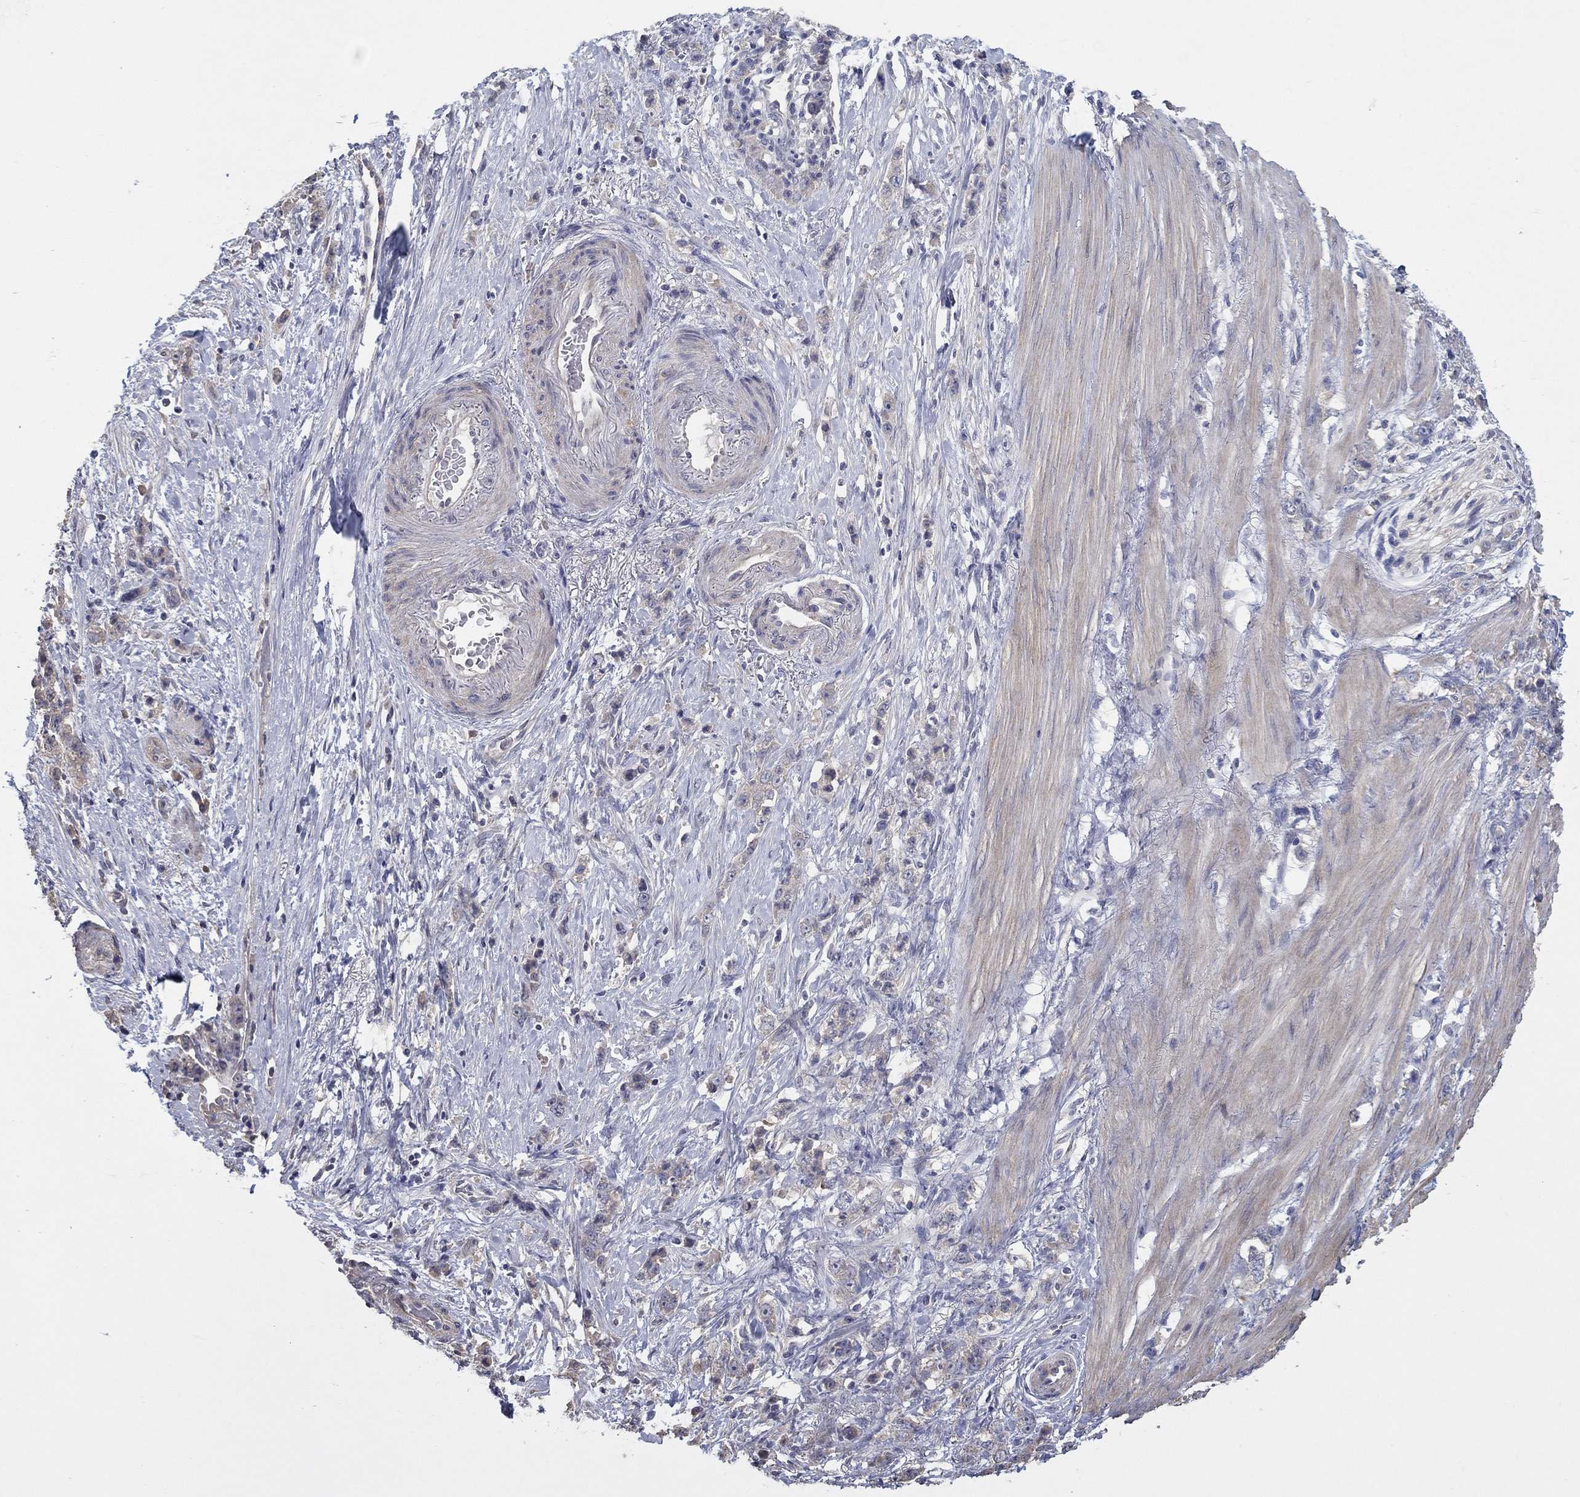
{"staining": {"intensity": "negative", "quantity": "none", "location": "none"}, "tissue": "stomach cancer", "cell_type": "Tumor cells", "image_type": "cancer", "snomed": [{"axis": "morphology", "description": "Adenocarcinoma, NOS"}, {"axis": "topography", "description": "Stomach, lower"}], "caption": "There is no significant positivity in tumor cells of stomach adenocarcinoma.", "gene": "DOCK3", "patient": {"sex": "male", "age": 88}}